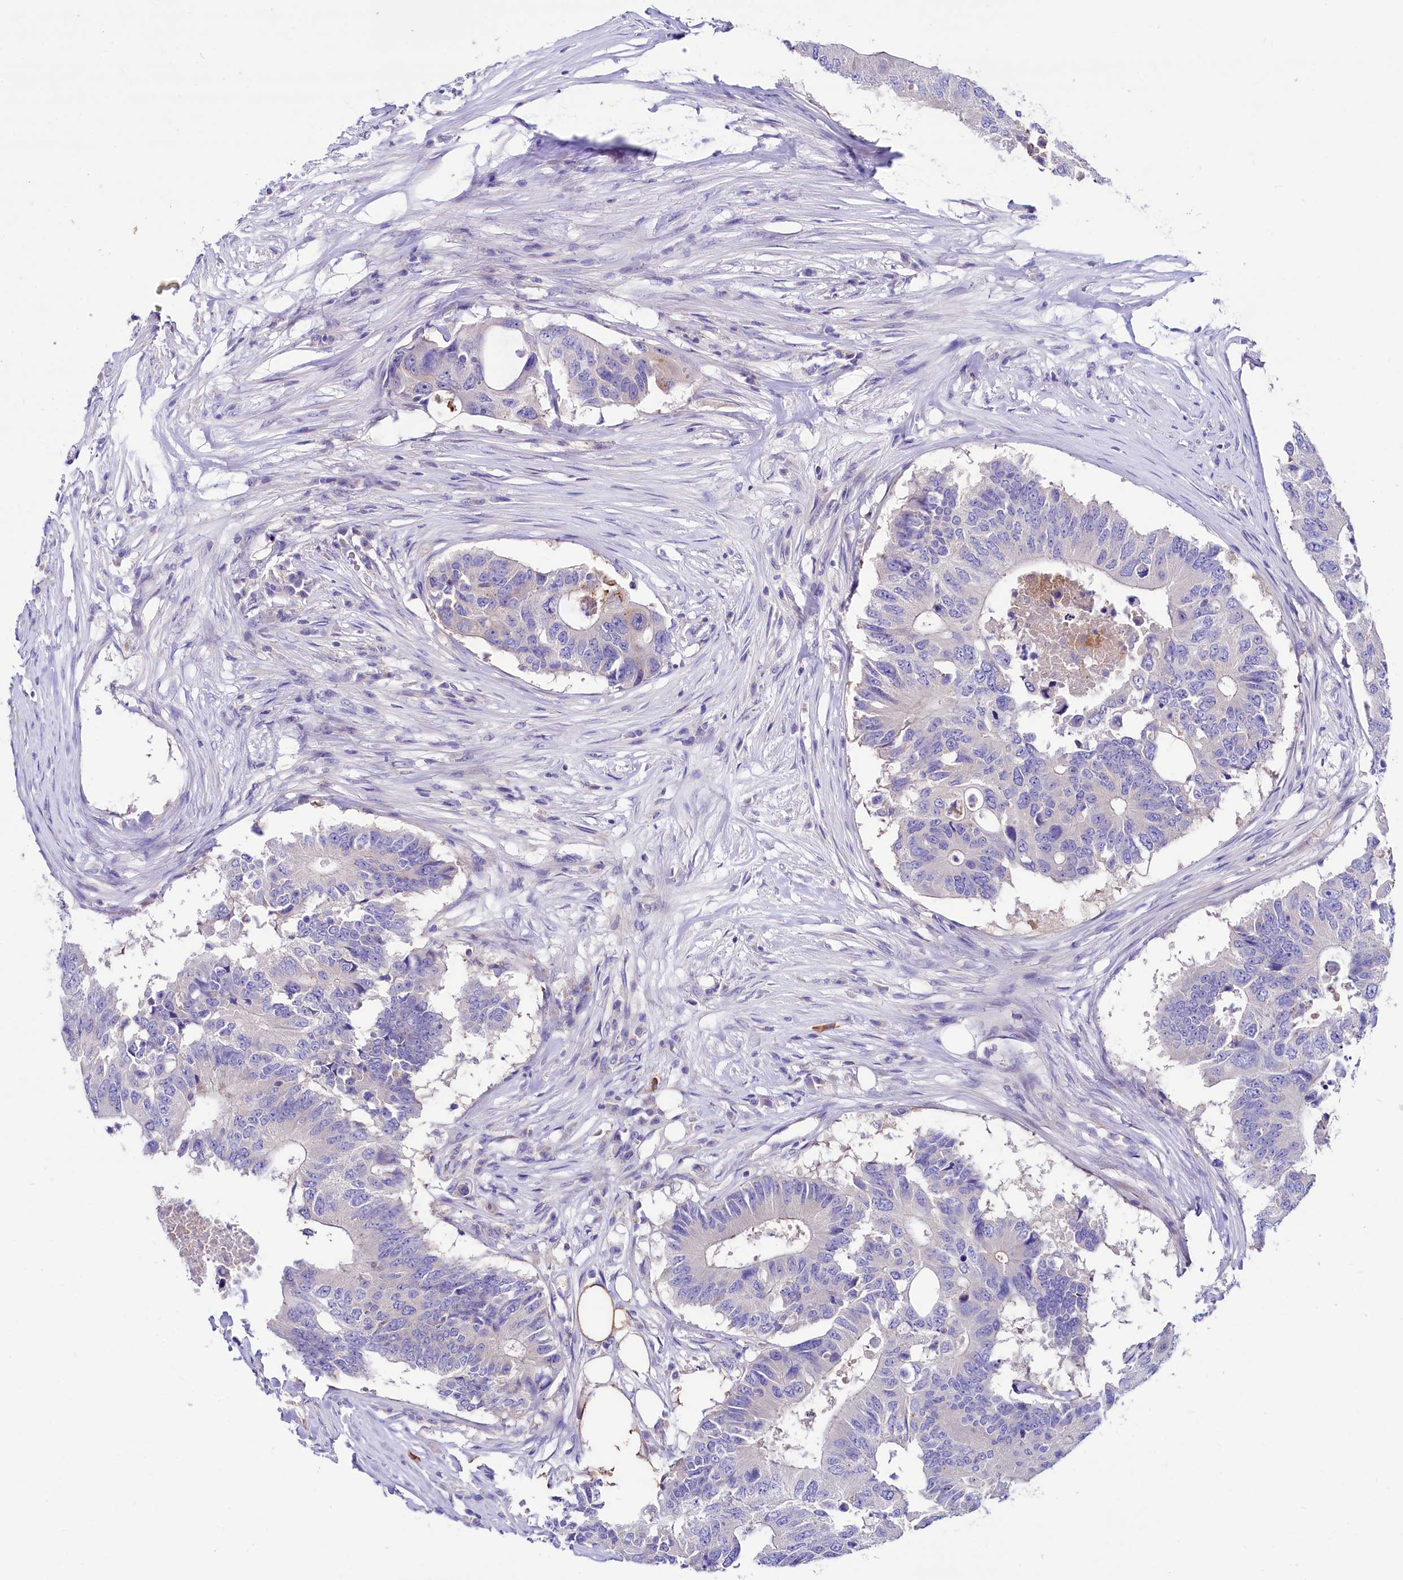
{"staining": {"intensity": "negative", "quantity": "none", "location": "none"}, "tissue": "colorectal cancer", "cell_type": "Tumor cells", "image_type": "cancer", "snomed": [{"axis": "morphology", "description": "Adenocarcinoma, NOS"}, {"axis": "topography", "description": "Colon"}], "caption": "Image shows no protein staining in tumor cells of colorectal cancer (adenocarcinoma) tissue.", "gene": "ABHD5", "patient": {"sex": "male", "age": 71}}